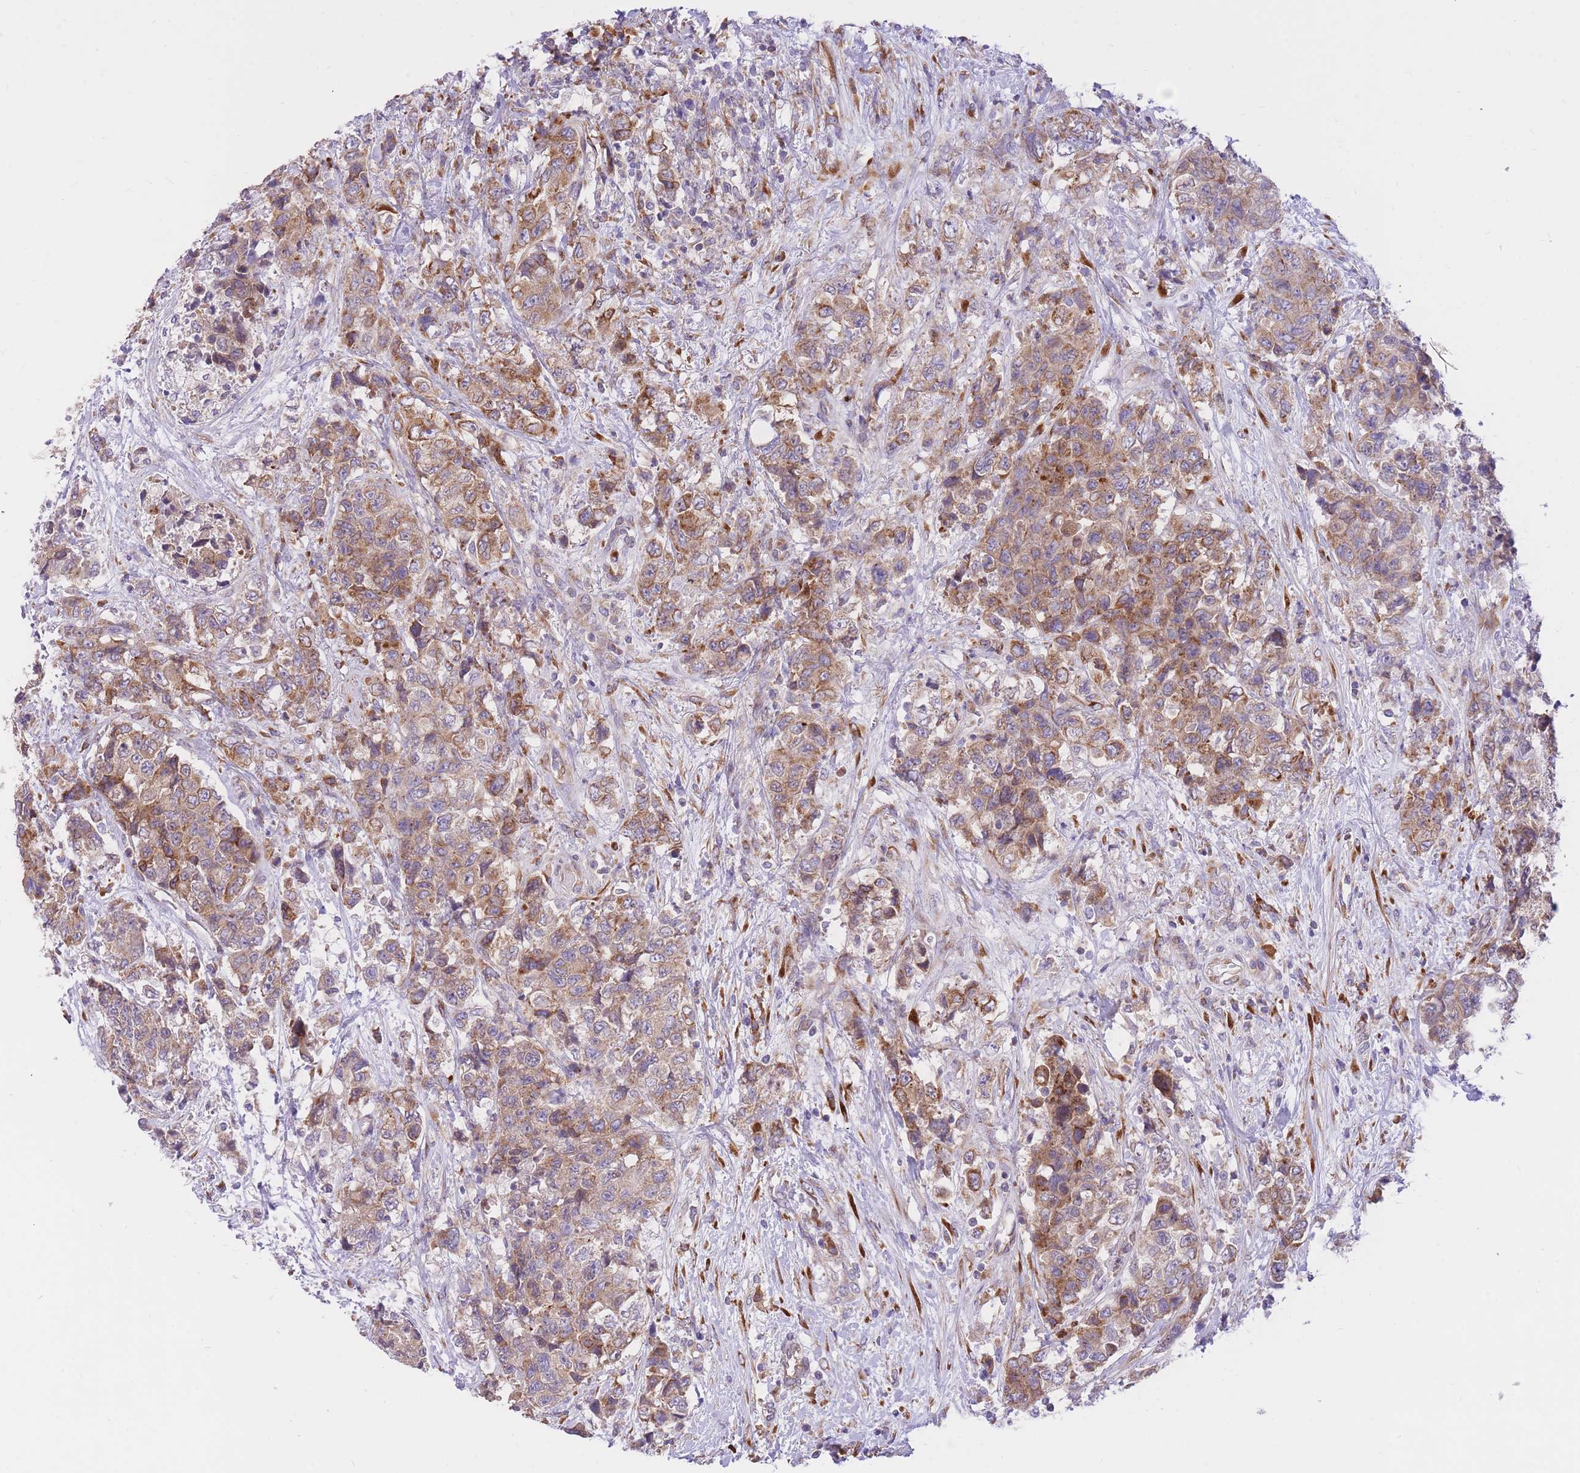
{"staining": {"intensity": "moderate", "quantity": ">75%", "location": "cytoplasmic/membranous"}, "tissue": "urothelial cancer", "cell_type": "Tumor cells", "image_type": "cancer", "snomed": [{"axis": "morphology", "description": "Urothelial carcinoma, High grade"}, {"axis": "topography", "description": "Urinary bladder"}], "caption": "IHC of urothelial cancer shows medium levels of moderate cytoplasmic/membranous expression in approximately >75% of tumor cells.", "gene": "GBP7", "patient": {"sex": "female", "age": 78}}